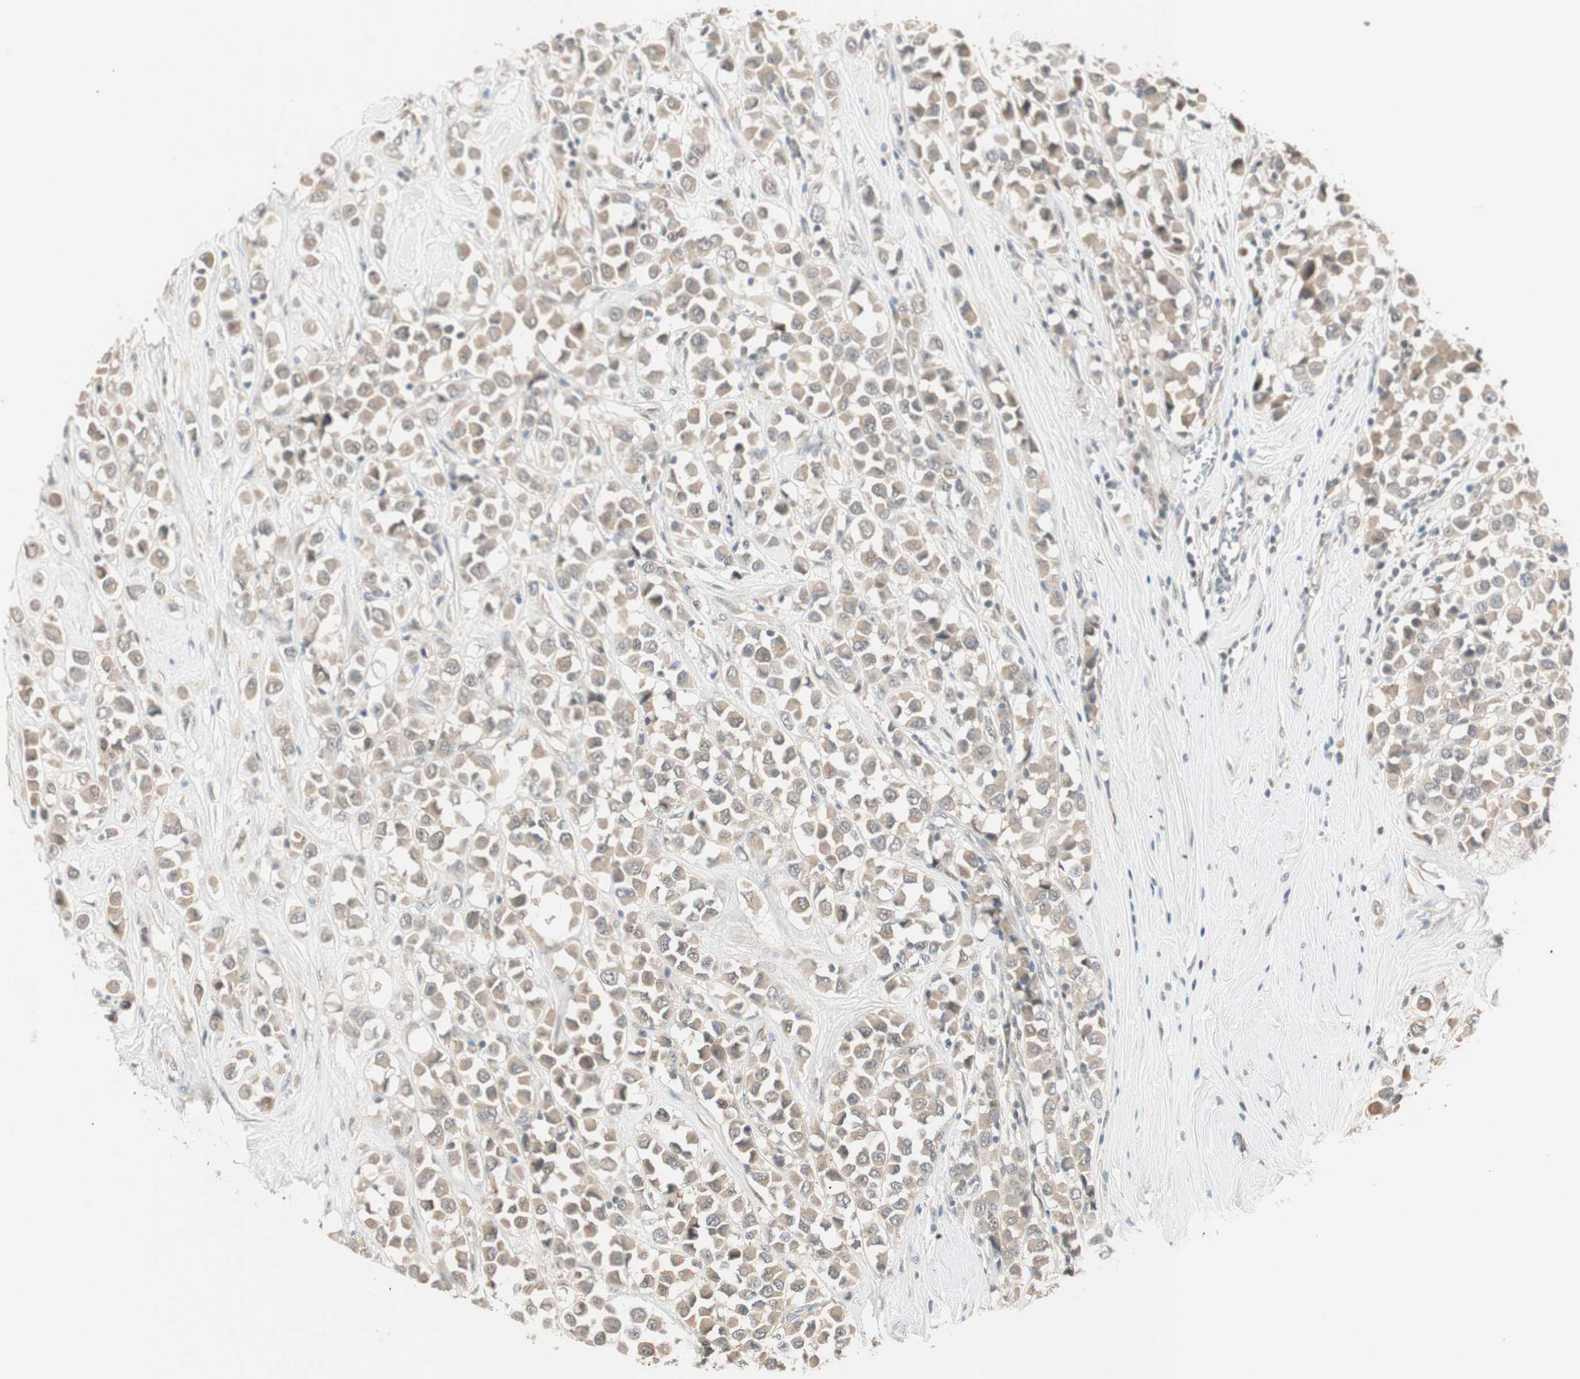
{"staining": {"intensity": "weak", "quantity": ">75%", "location": "cytoplasmic/membranous"}, "tissue": "breast cancer", "cell_type": "Tumor cells", "image_type": "cancer", "snomed": [{"axis": "morphology", "description": "Duct carcinoma"}, {"axis": "topography", "description": "Breast"}], "caption": "A histopathology image showing weak cytoplasmic/membranous positivity in approximately >75% of tumor cells in breast cancer, as visualized by brown immunohistochemical staining.", "gene": "RNGTT", "patient": {"sex": "female", "age": 61}}